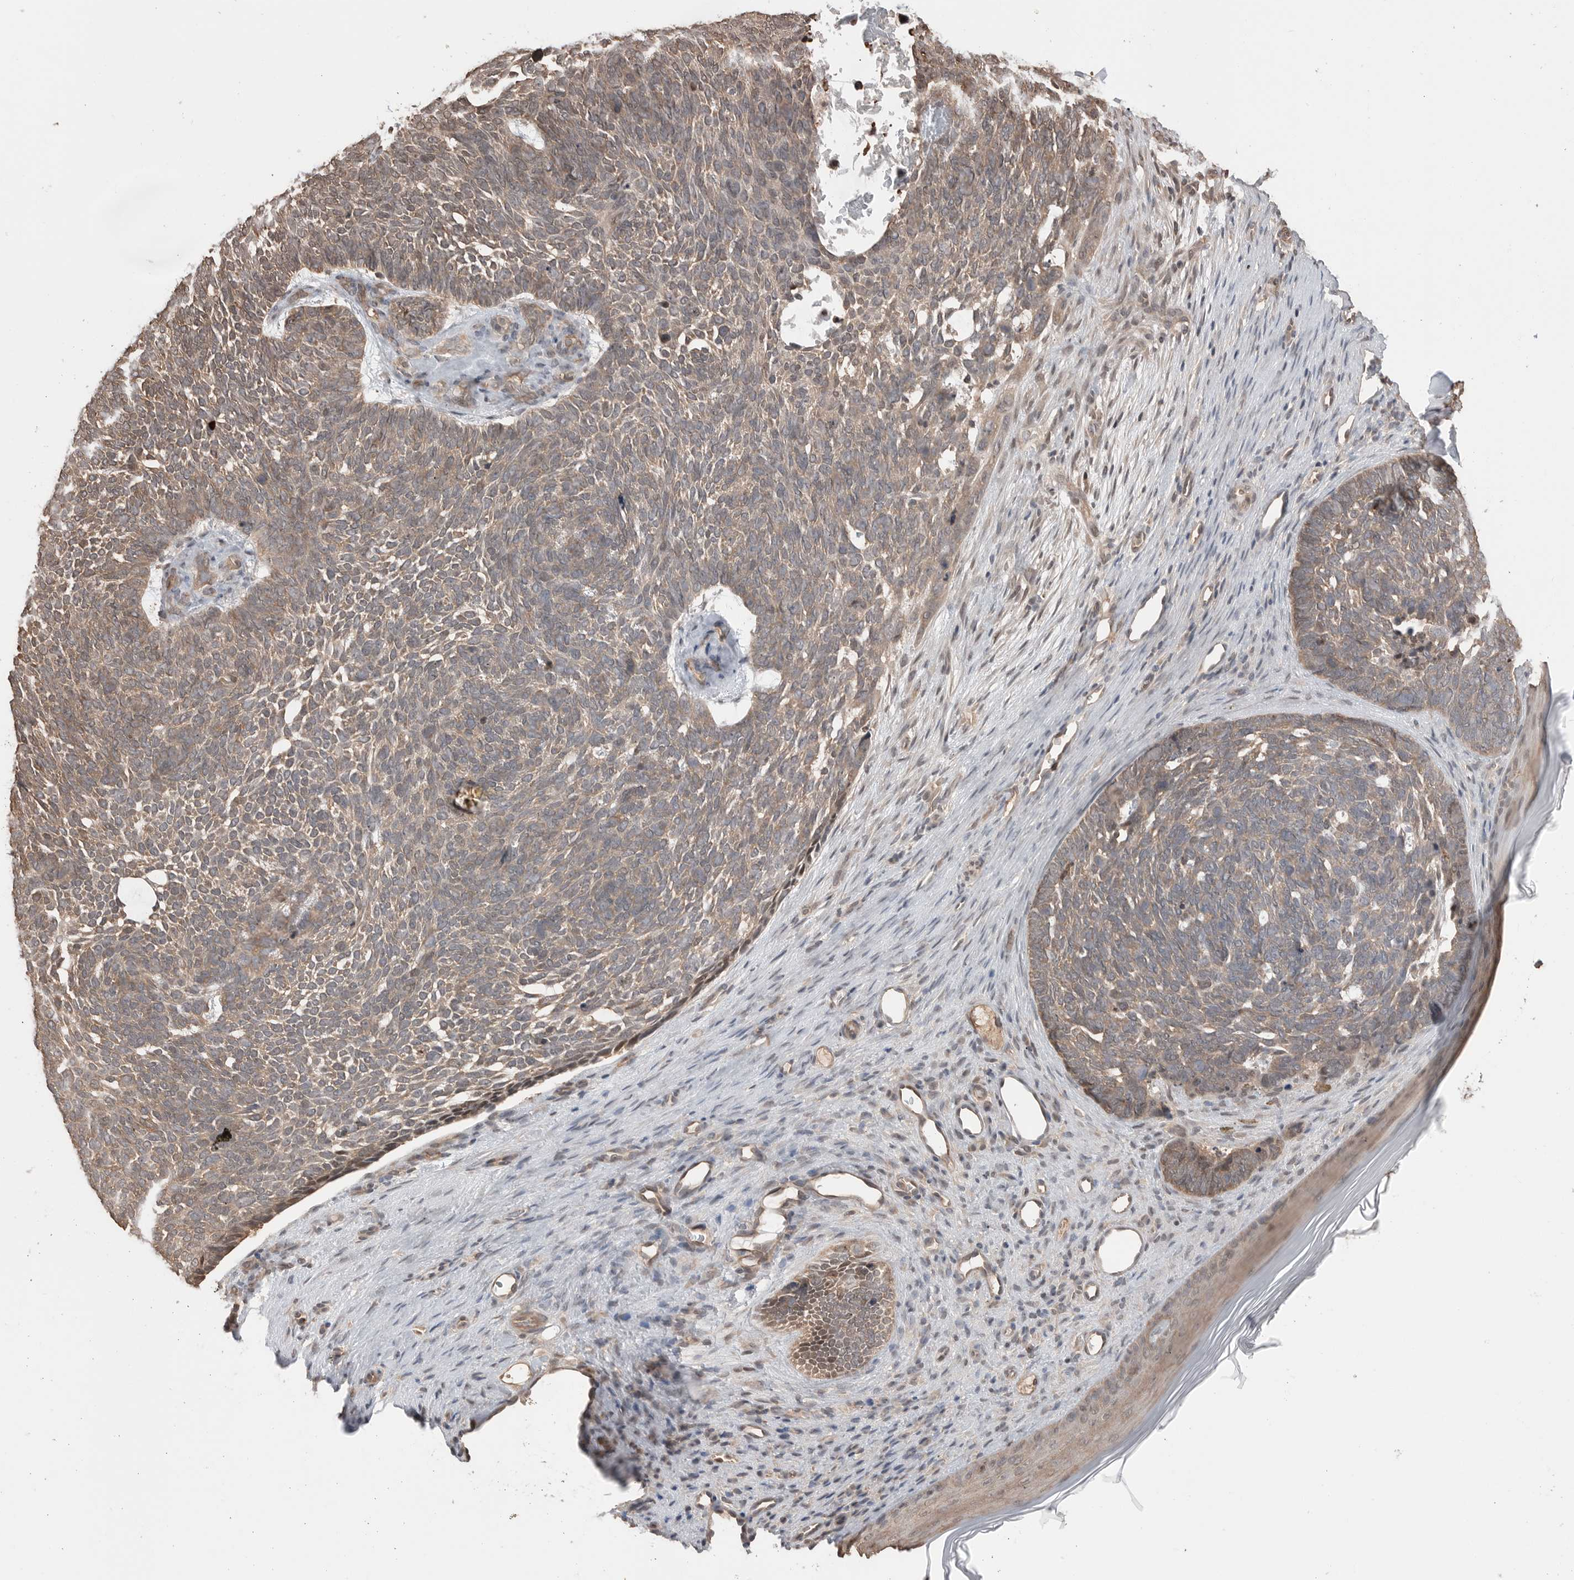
{"staining": {"intensity": "weak", "quantity": ">75%", "location": "cytoplasmic/membranous"}, "tissue": "skin cancer", "cell_type": "Tumor cells", "image_type": "cancer", "snomed": [{"axis": "morphology", "description": "Basal cell carcinoma"}, {"axis": "topography", "description": "Skin"}], "caption": "Weak cytoplasmic/membranous protein positivity is appreciated in about >75% of tumor cells in skin cancer.", "gene": "PEAK1", "patient": {"sex": "female", "age": 85}}